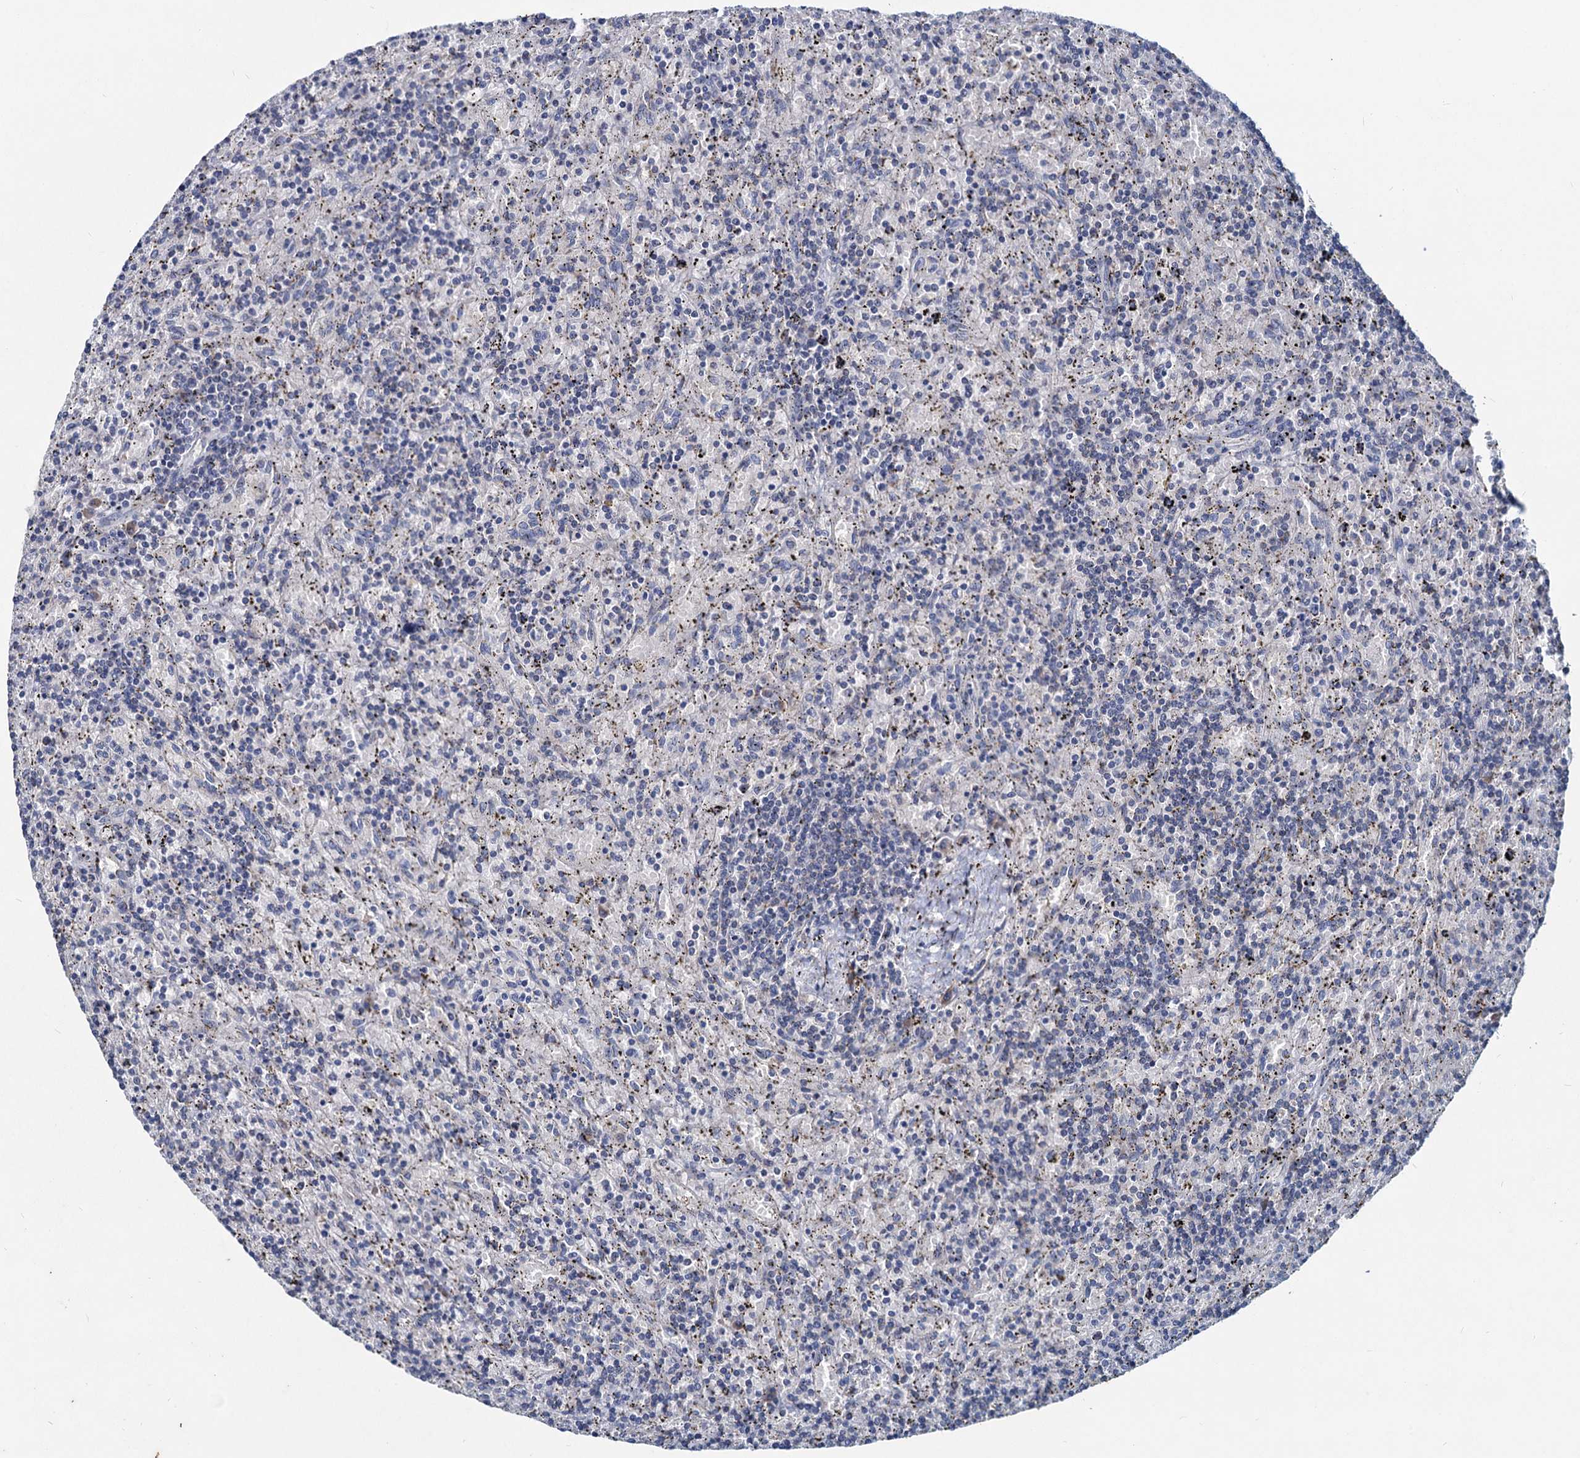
{"staining": {"intensity": "negative", "quantity": "none", "location": "none"}, "tissue": "lymphoma", "cell_type": "Tumor cells", "image_type": "cancer", "snomed": [{"axis": "morphology", "description": "Malignant lymphoma, non-Hodgkin's type, Low grade"}, {"axis": "topography", "description": "Spleen"}], "caption": "Immunohistochemistry photomicrograph of lymphoma stained for a protein (brown), which shows no staining in tumor cells.", "gene": "TMX2", "patient": {"sex": "male", "age": 76}}